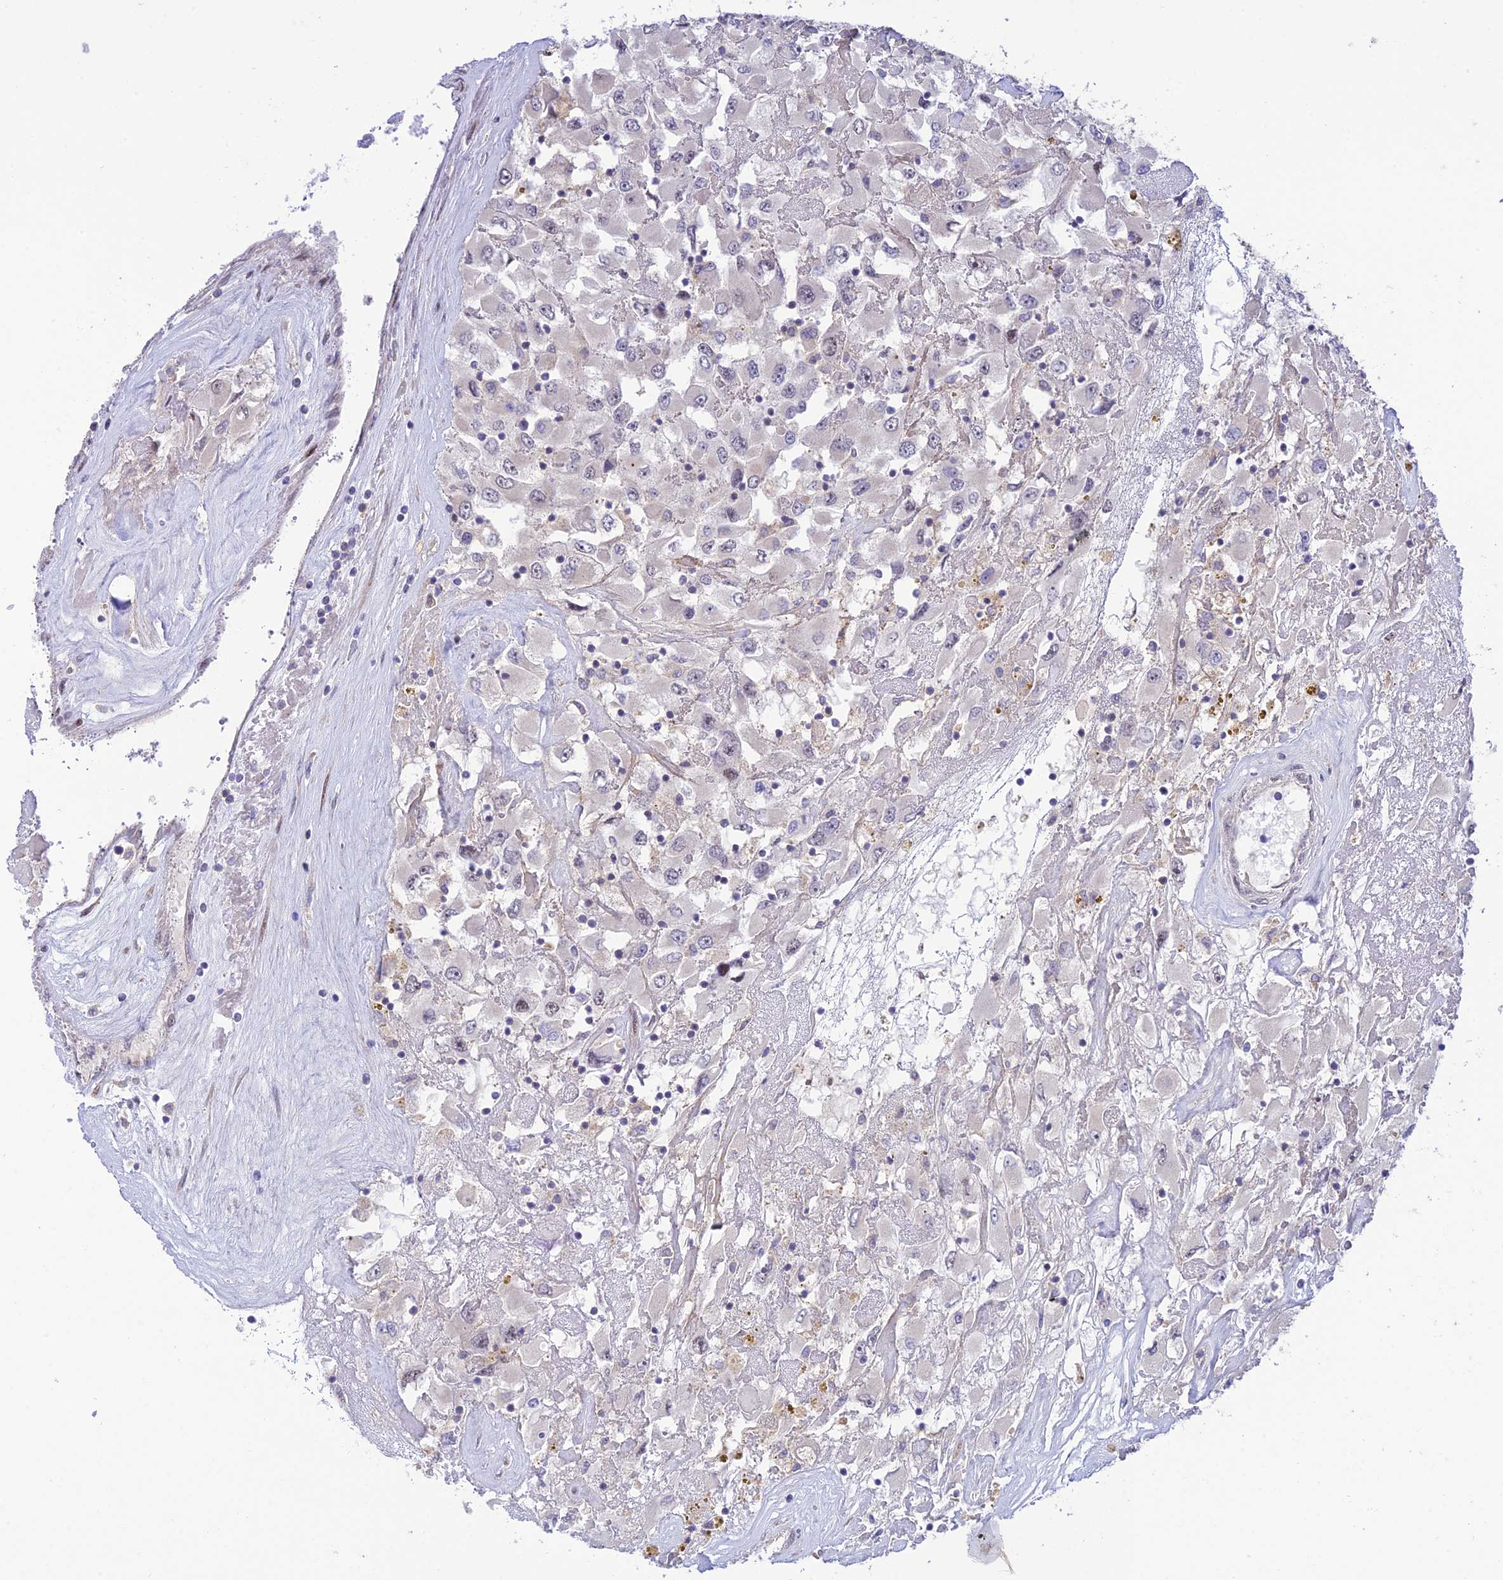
{"staining": {"intensity": "negative", "quantity": "none", "location": "none"}, "tissue": "renal cancer", "cell_type": "Tumor cells", "image_type": "cancer", "snomed": [{"axis": "morphology", "description": "Adenocarcinoma, NOS"}, {"axis": "topography", "description": "Kidney"}], "caption": "Tumor cells are negative for brown protein staining in renal cancer (adenocarcinoma).", "gene": "ZNF584", "patient": {"sex": "female", "age": 52}}